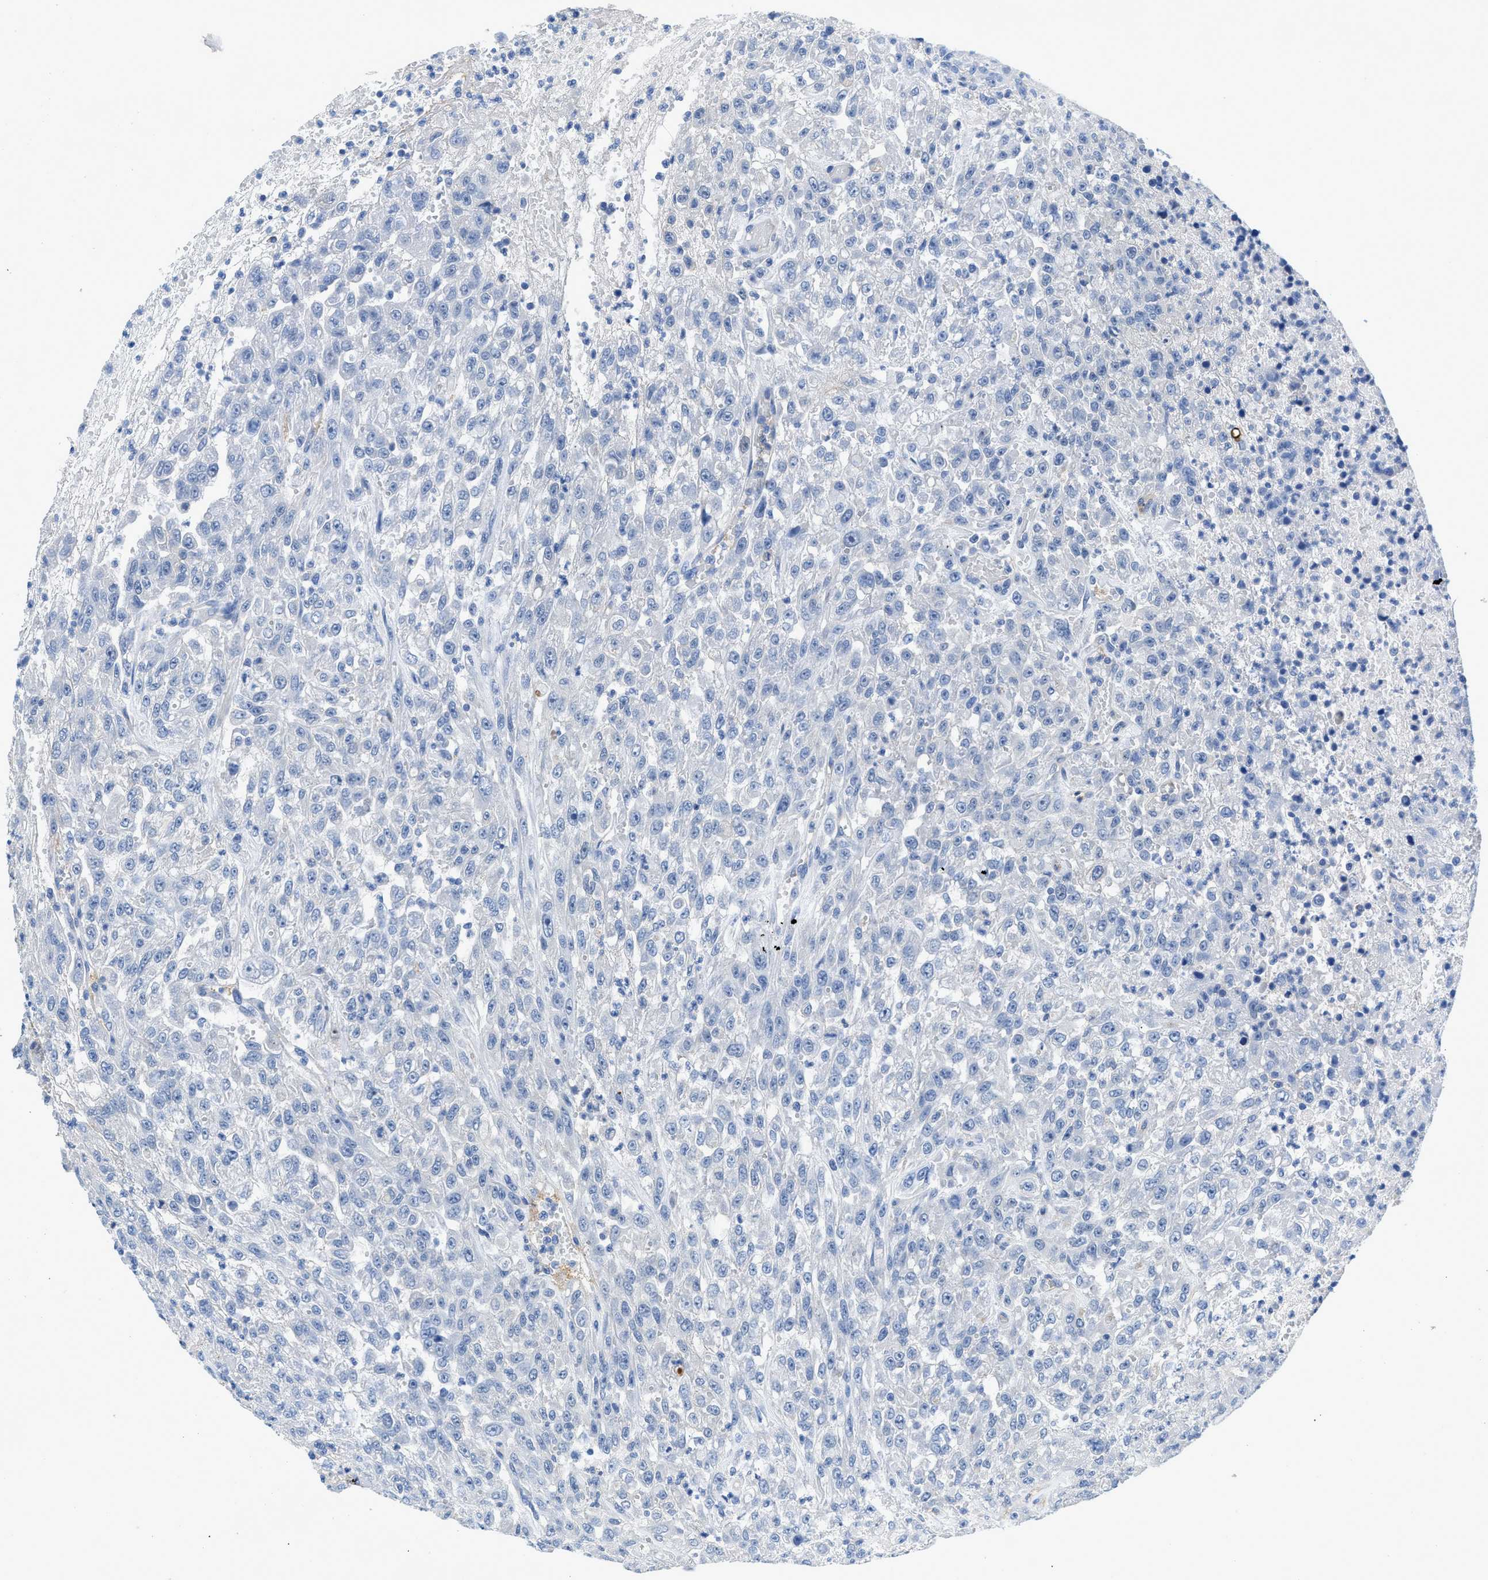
{"staining": {"intensity": "negative", "quantity": "none", "location": "none"}, "tissue": "urothelial cancer", "cell_type": "Tumor cells", "image_type": "cancer", "snomed": [{"axis": "morphology", "description": "Urothelial carcinoma, High grade"}, {"axis": "topography", "description": "Urinary bladder"}], "caption": "This is an immunohistochemistry histopathology image of human urothelial cancer. There is no positivity in tumor cells.", "gene": "SLC10A6", "patient": {"sex": "male", "age": 46}}